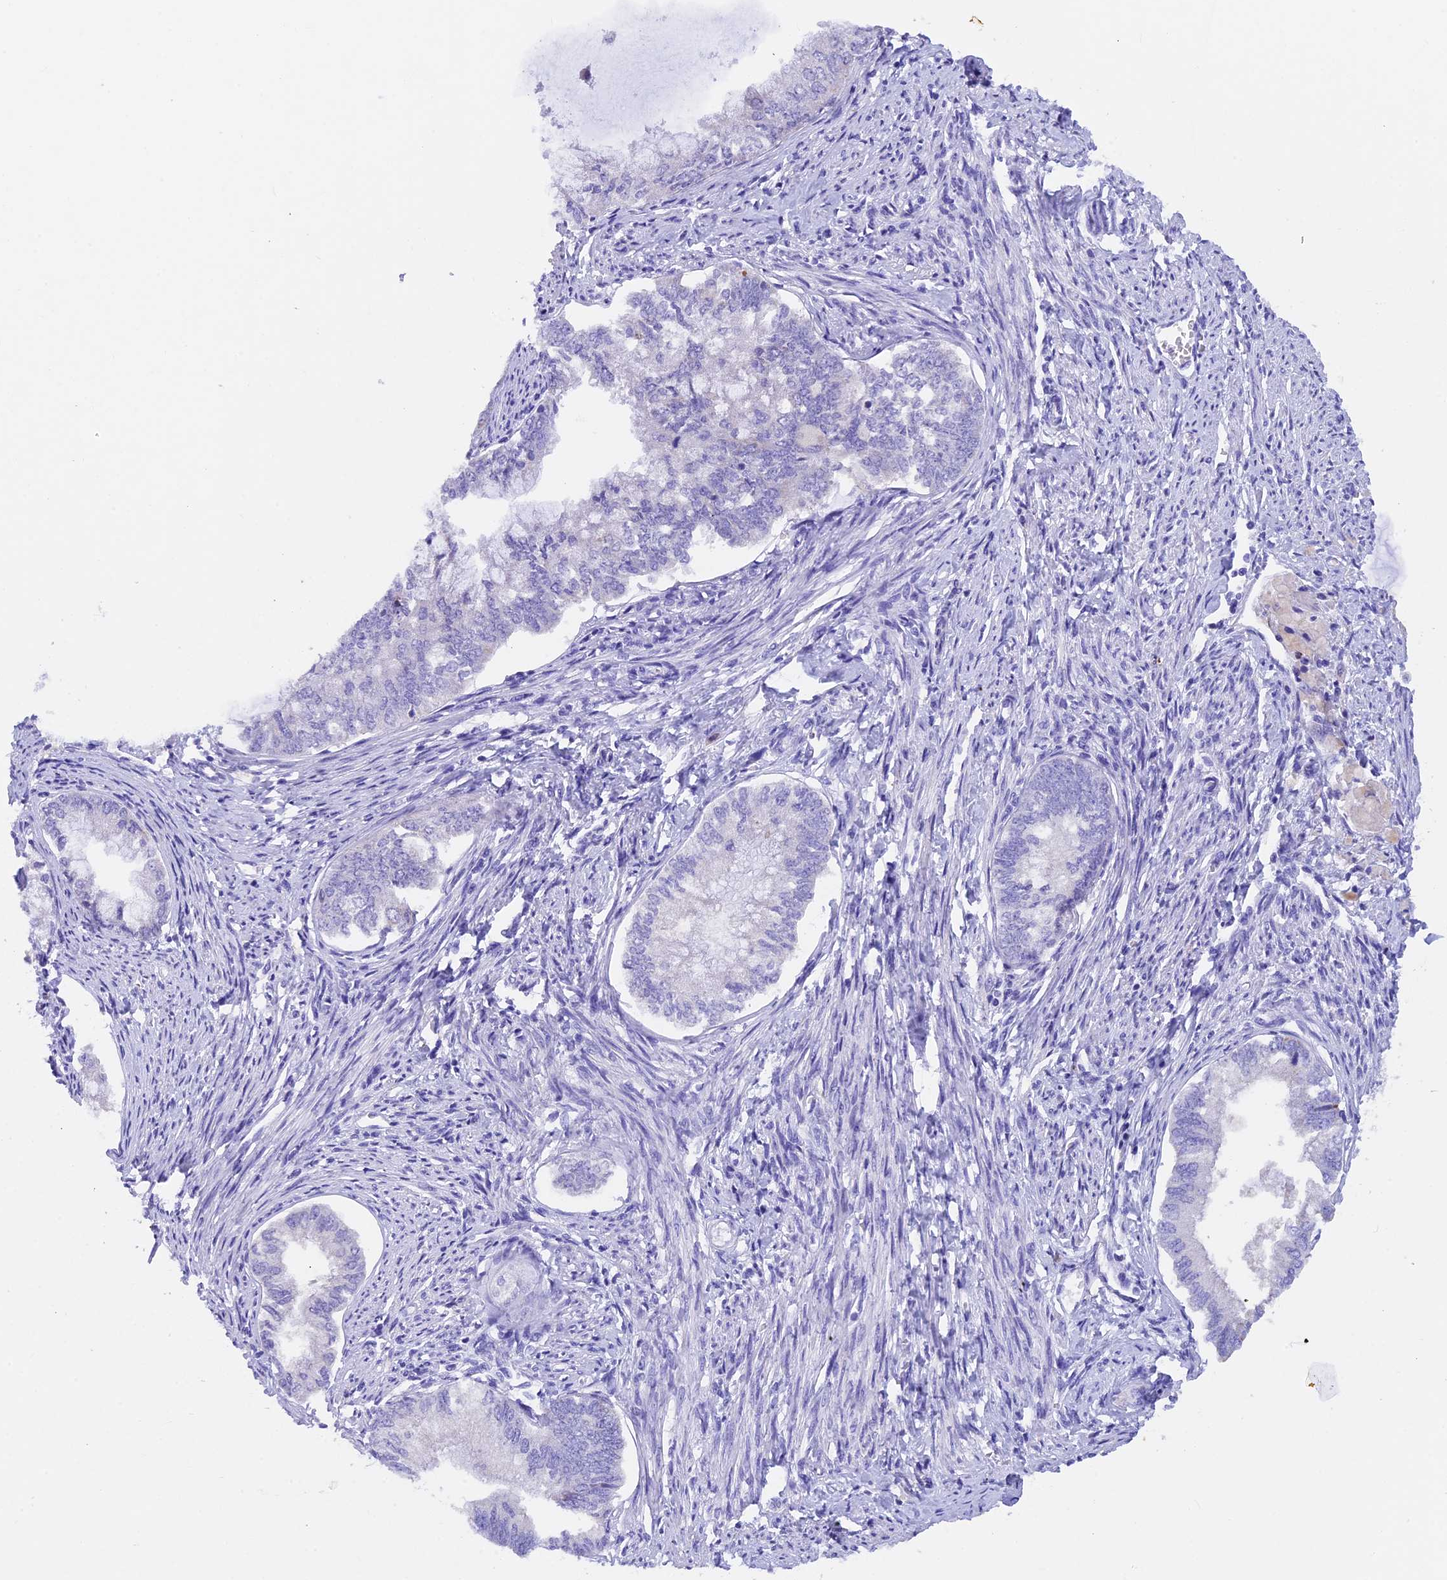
{"staining": {"intensity": "negative", "quantity": "none", "location": "none"}, "tissue": "endometrial cancer", "cell_type": "Tumor cells", "image_type": "cancer", "snomed": [{"axis": "morphology", "description": "Adenocarcinoma, NOS"}, {"axis": "topography", "description": "Endometrium"}], "caption": "The histopathology image shows no staining of tumor cells in endometrial cancer.", "gene": "SLC8B1", "patient": {"sex": "female", "age": 86}}